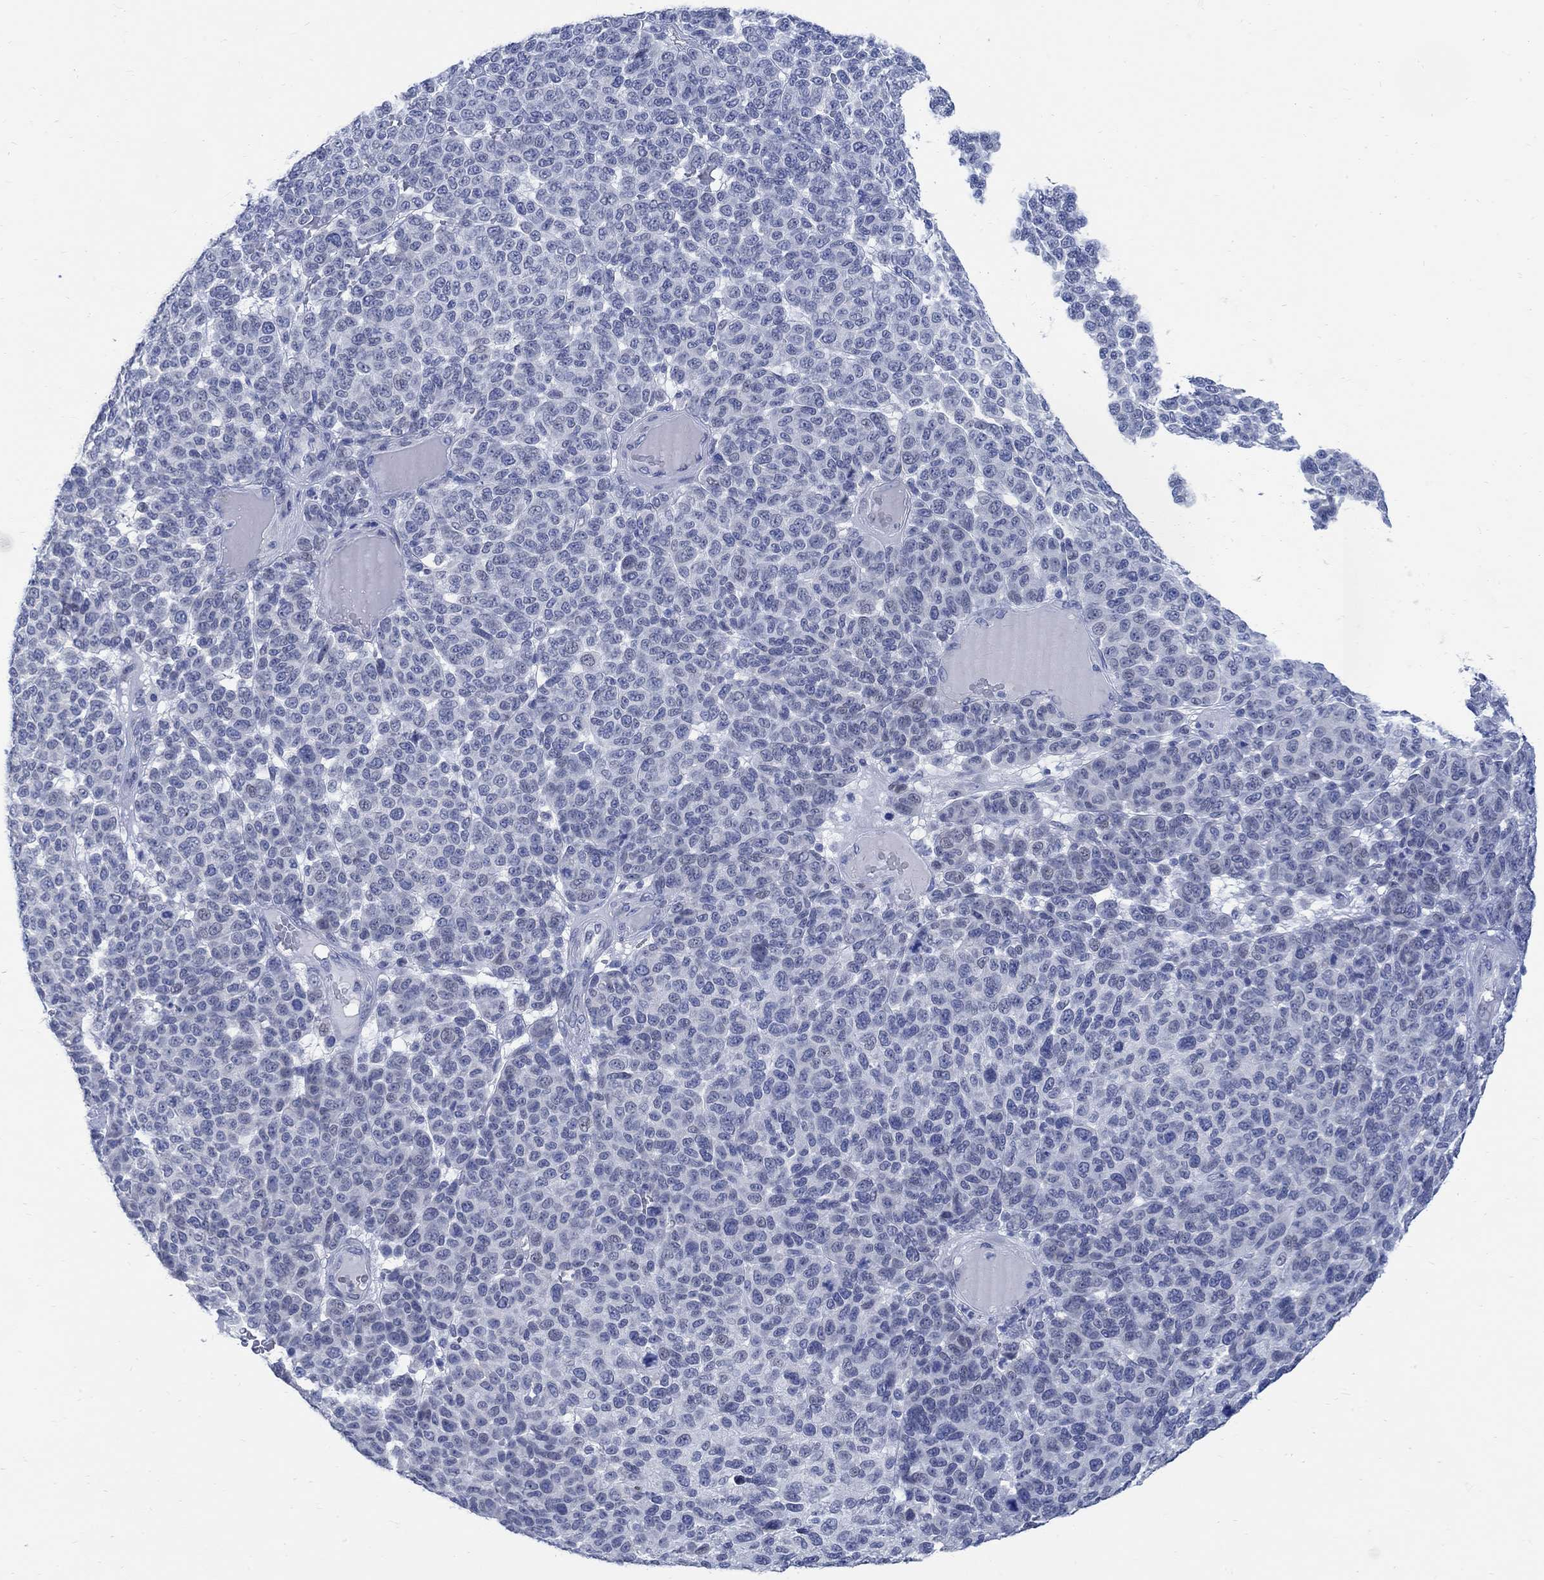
{"staining": {"intensity": "negative", "quantity": "none", "location": "none"}, "tissue": "melanoma", "cell_type": "Tumor cells", "image_type": "cancer", "snomed": [{"axis": "morphology", "description": "Malignant melanoma, NOS"}, {"axis": "topography", "description": "Skin"}], "caption": "Tumor cells show no significant staining in malignant melanoma.", "gene": "CAMK2N1", "patient": {"sex": "male", "age": 59}}